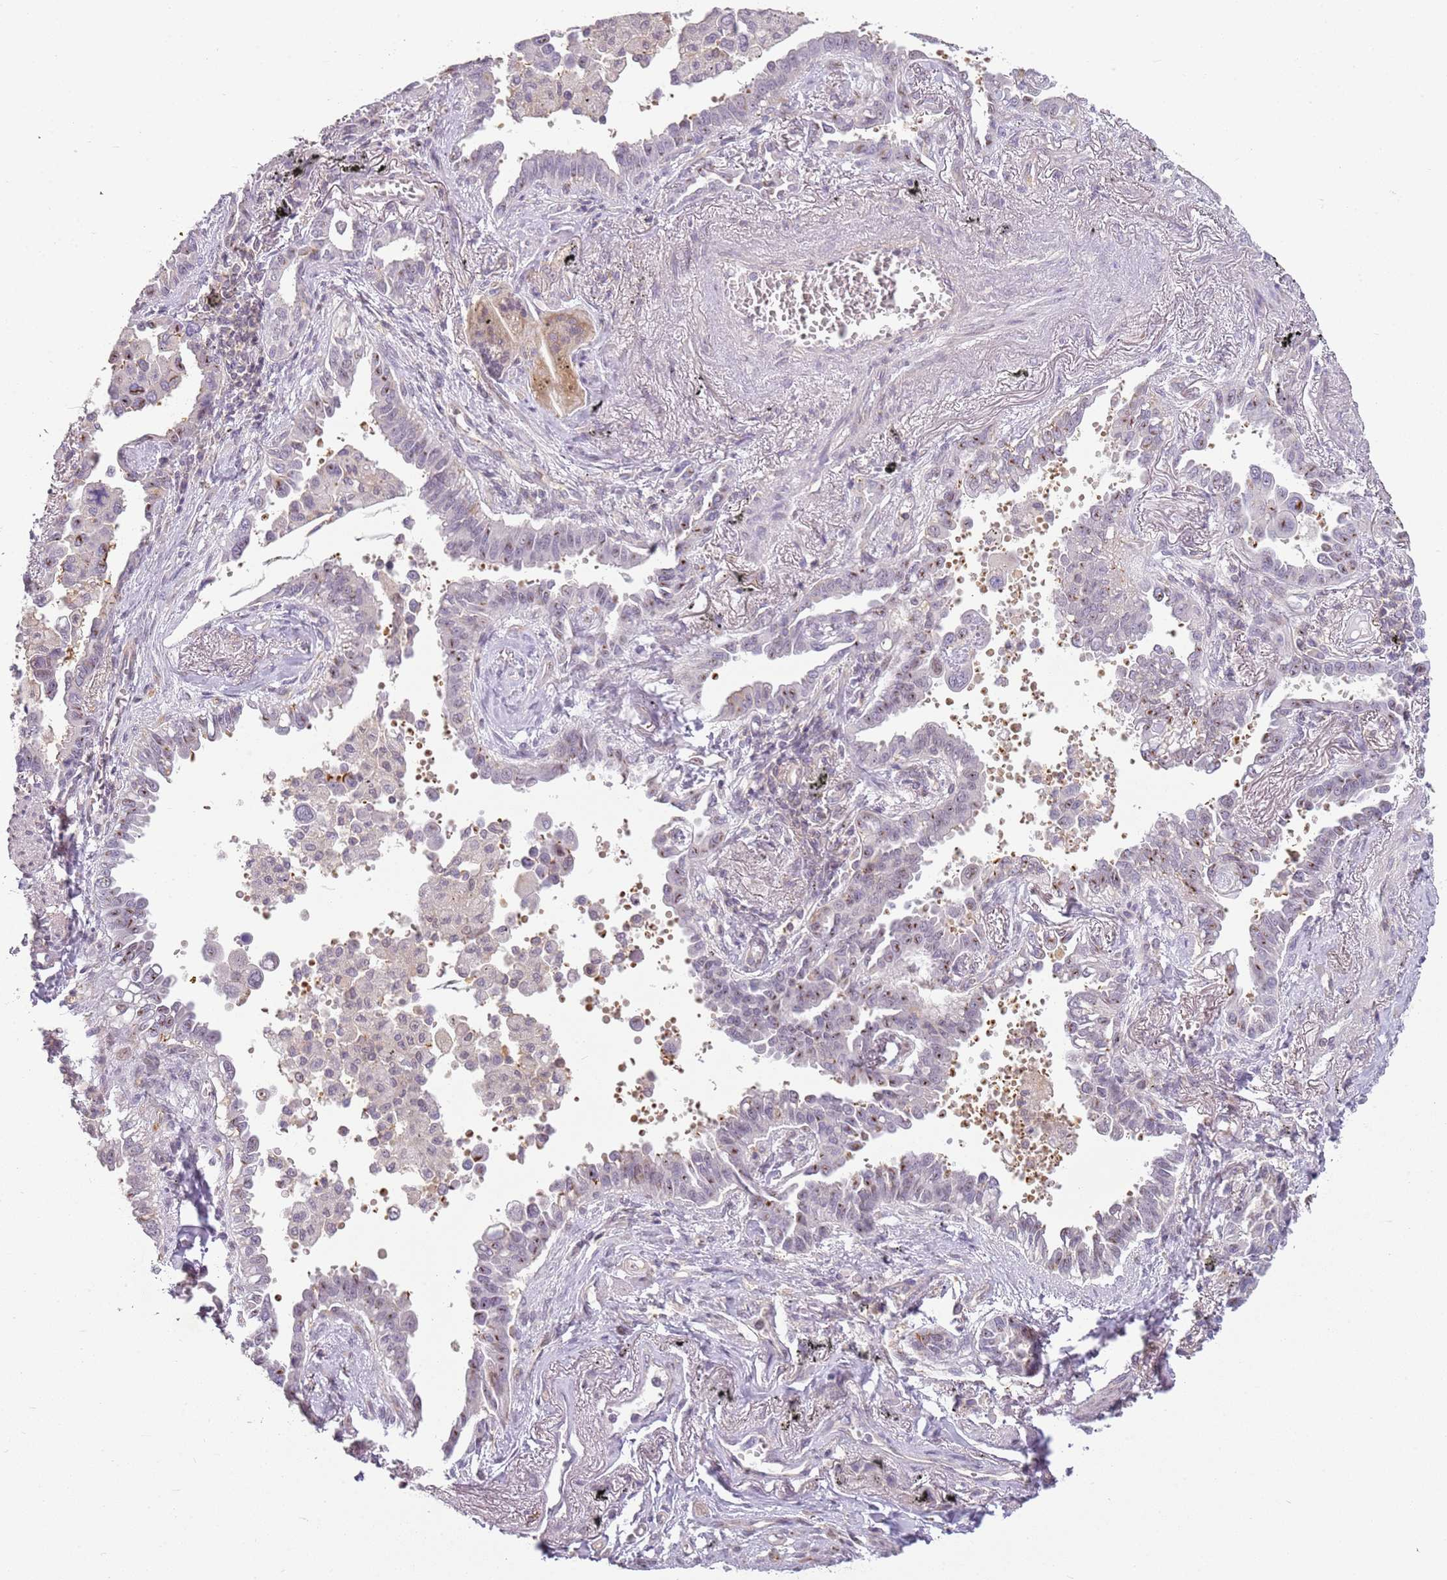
{"staining": {"intensity": "moderate", "quantity": "<25%", "location": "cytoplasmic/membranous"}, "tissue": "lung cancer", "cell_type": "Tumor cells", "image_type": "cancer", "snomed": [{"axis": "morphology", "description": "Adenocarcinoma, NOS"}, {"axis": "topography", "description": "Lung"}], "caption": "About <25% of tumor cells in human adenocarcinoma (lung) exhibit moderate cytoplasmic/membranous protein staining as visualized by brown immunohistochemical staining.", "gene": "DEFB116", "patient": {"sex": "male", "age": 67}}